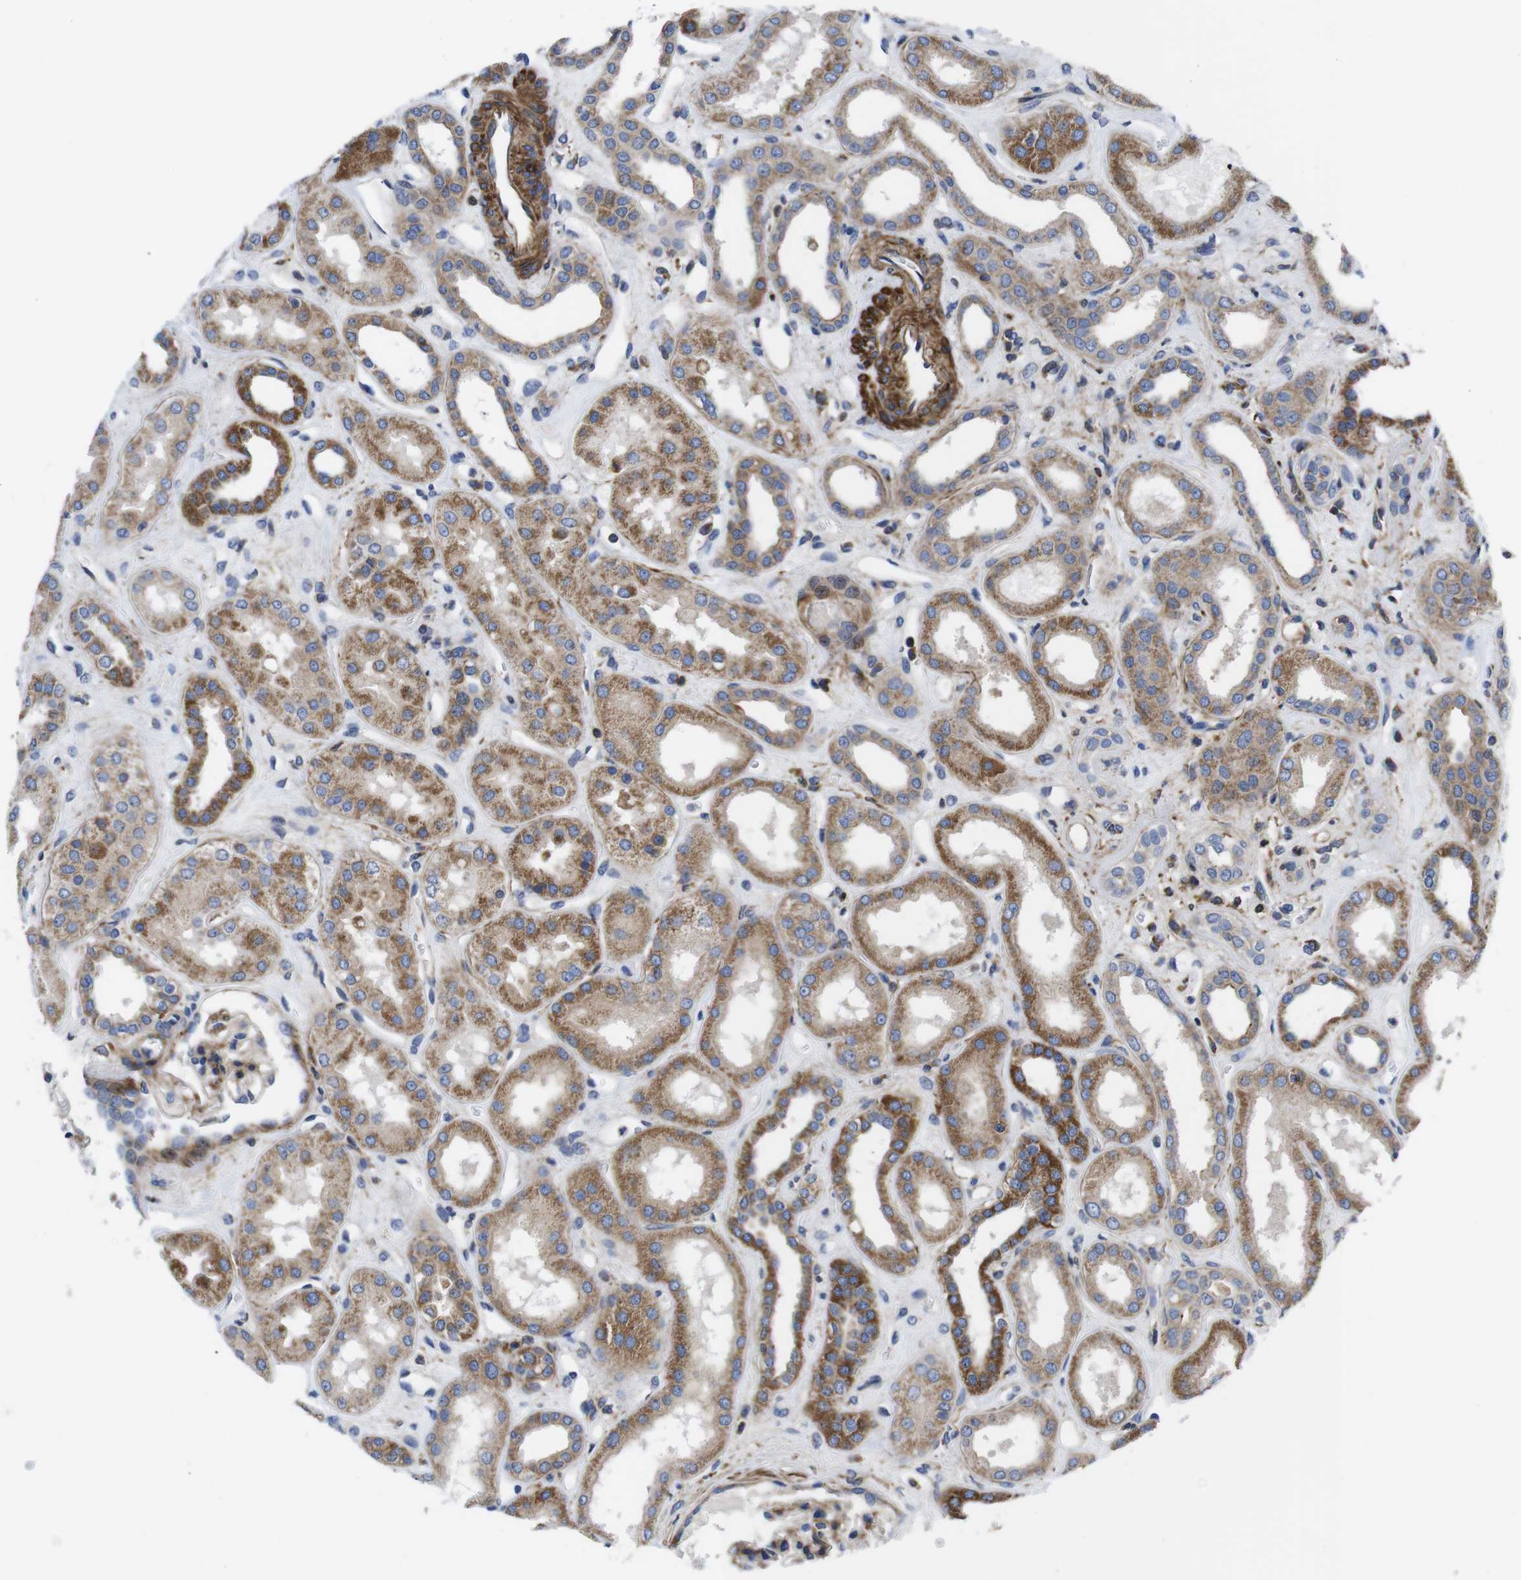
{"staining": {"intensity": "moderate", "quantity": "25%-75%", "location": "cytoplasmic/membranous"}, "tissue": "kidney", "cell_type": "Cells in glomeruli", "image_type": "normal", "snomed": [{"axis": "morphology", "description": "Normal tissue, NOS"}, {"axis": "topography", "description": "Kidney"}], "caption": "Moderate cytoplasmic/membranous protein staining is seen in approximately 25%-75% of cells in glomeruli in kidney.", "gene": "GPR4", "patient": {"sex": "male", "age": 59}}